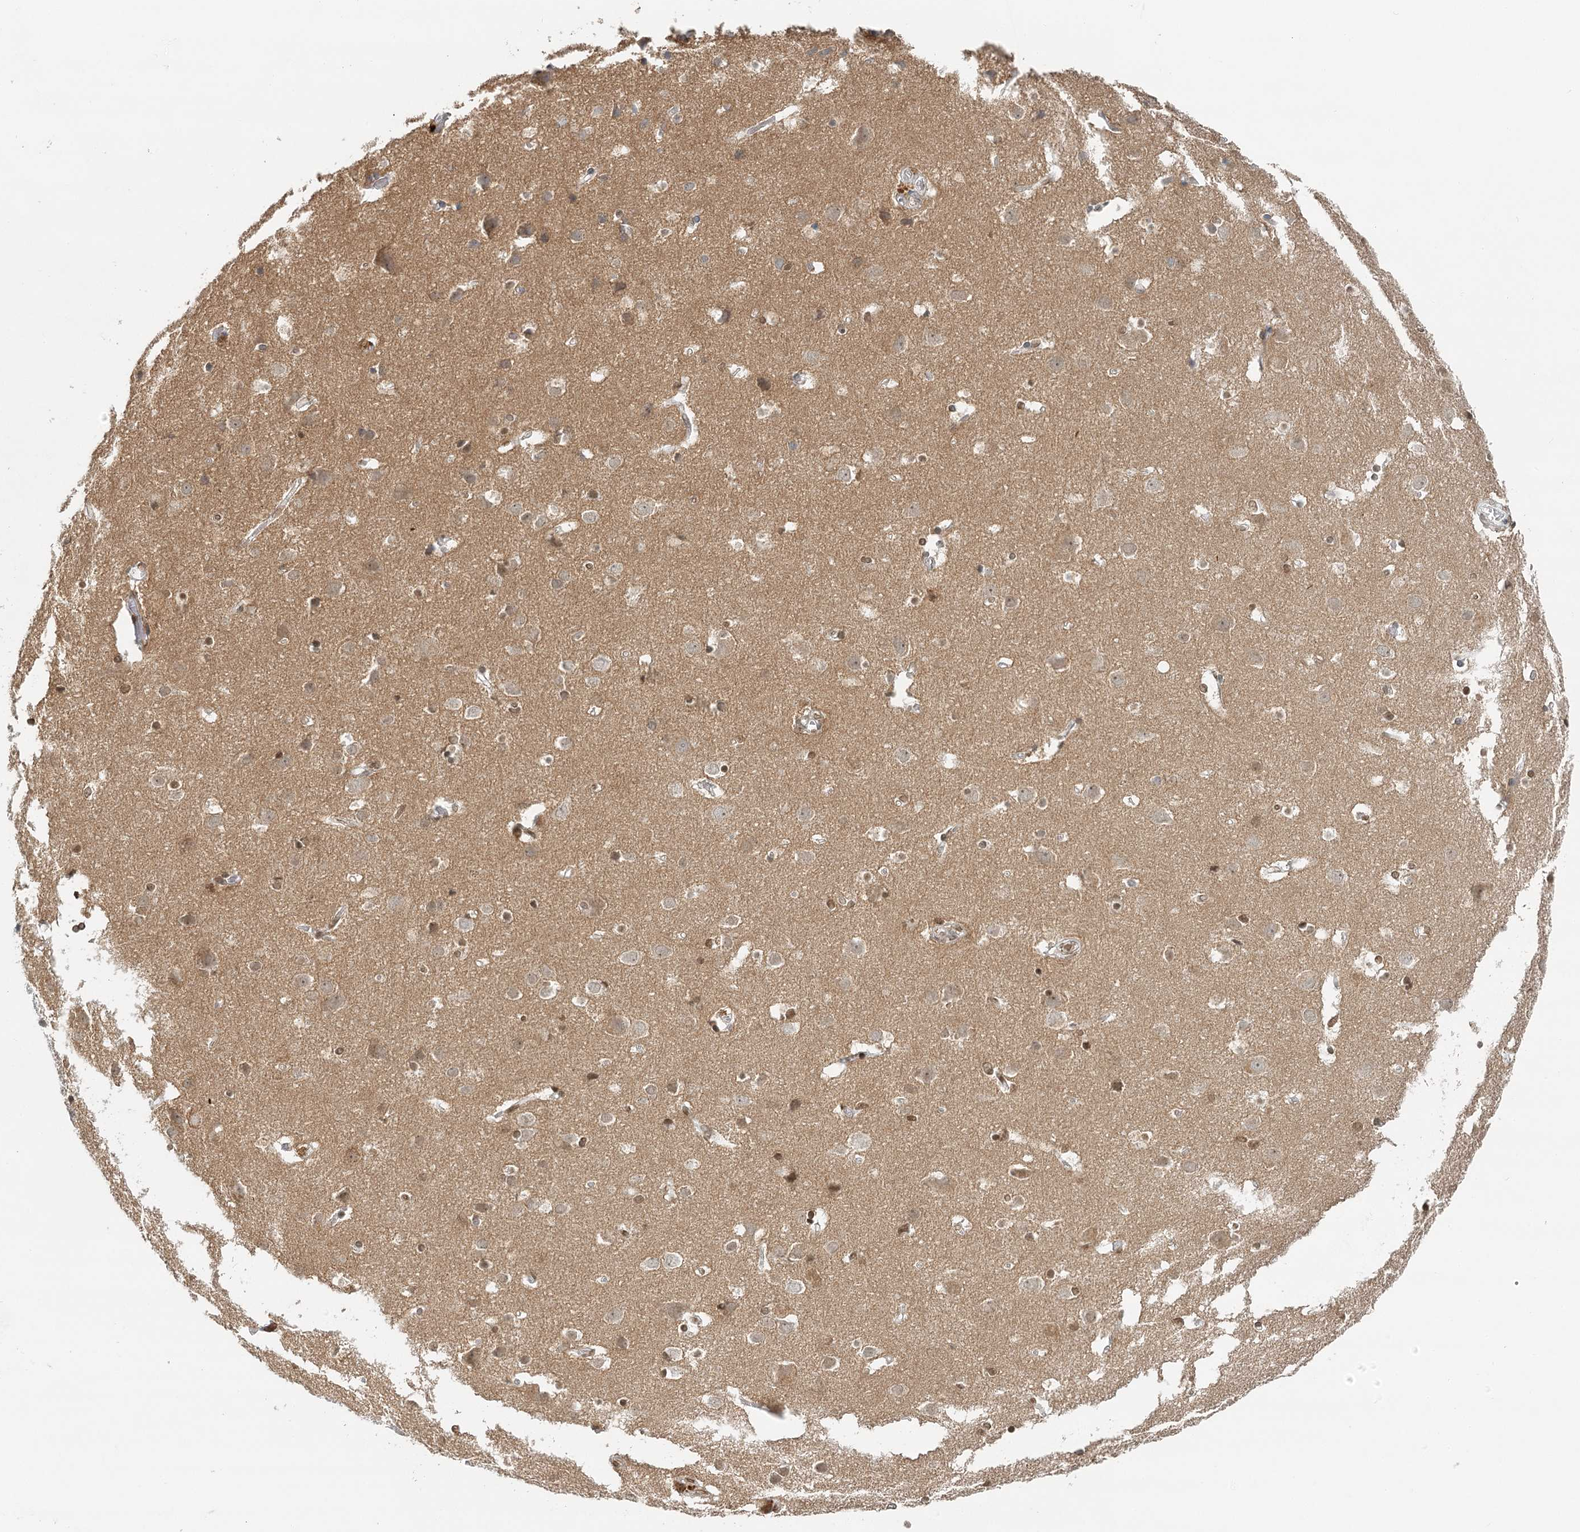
{"staining": {"intensity": "negative", "quantity": "none", "location": "none"}, "tissue": "cerebral cortex", "cell_type": "Endothelial cells", "image_type": "normal", "snomed": [{"axis": "morphology", "description": "Normal tissue, NOS"}, {"axis": "topography", "description": "Cerebral cortex"}], "caption": "Human cerebral cortex stained for a protein using immunohistochemistry (IHC) shows no positivity in endothelial cells.", "gene": "VSIG1", "patient": {"sex": "male", "age": 54}}